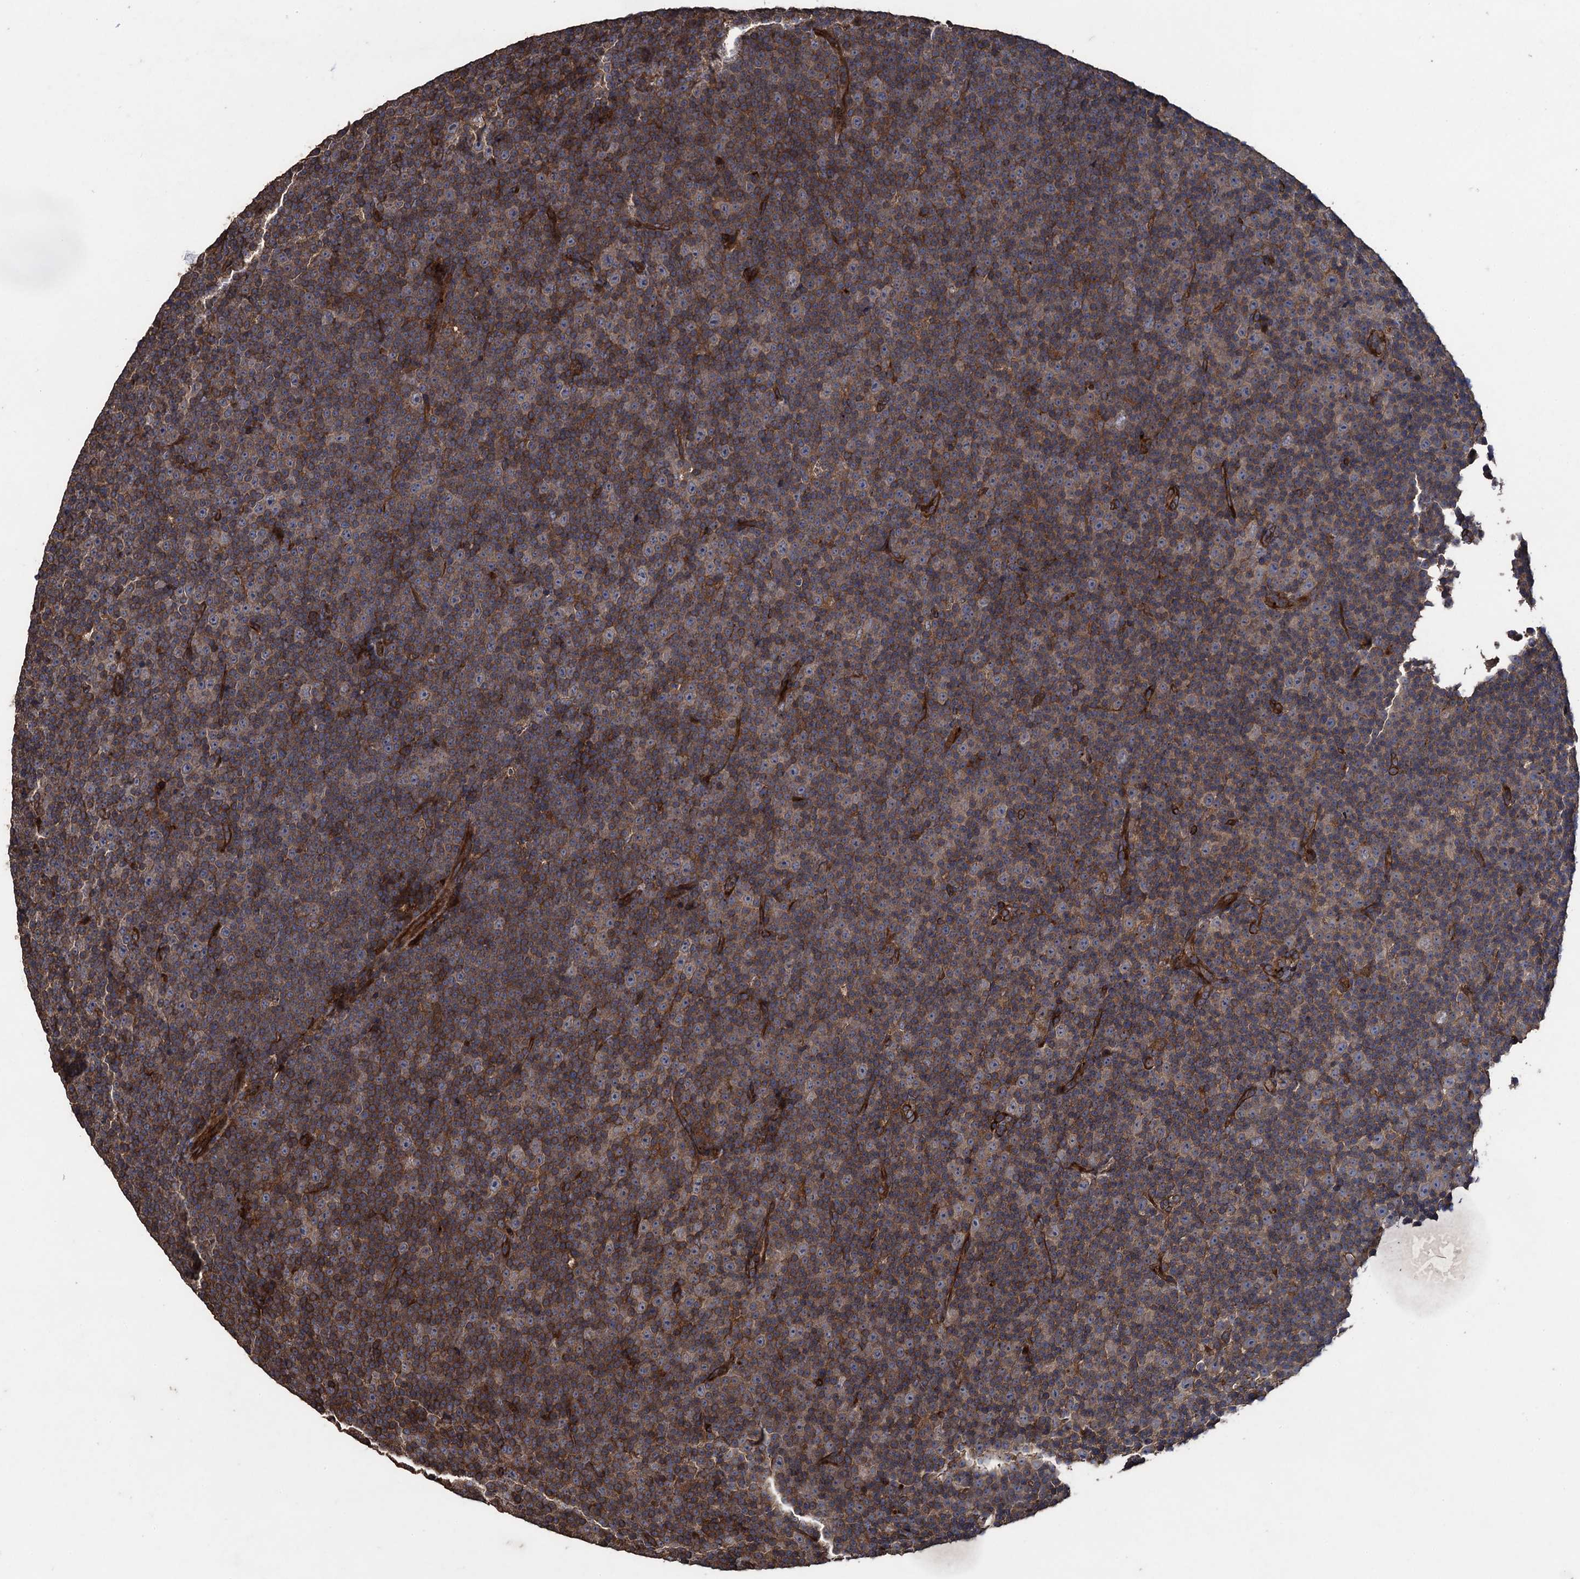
{"staining": {"intensity": "moderate", "quantity": "25%-75%", "location": "cytoplasmic/membranous"}, "tissue": "lymphoma", "cell_type": "Tumor cells", "image_type": "cancer", "snomed": [{"axis": "morphology", "description": "Malignant lymphoma, non-Hodgkin's type, Low grade"}, {"axis": "topography", "description": "Lymph node"}], "caption": "Immunohistochemistry histopathology image of lymphoma stained for a protein (brown), which shows medium levels of moderate cytoplasmic/membranous expression in approximately 25%-75% of tumor cells.", "gene": "TXNDC11", "patient": {"sex": "female", "age": 67}}